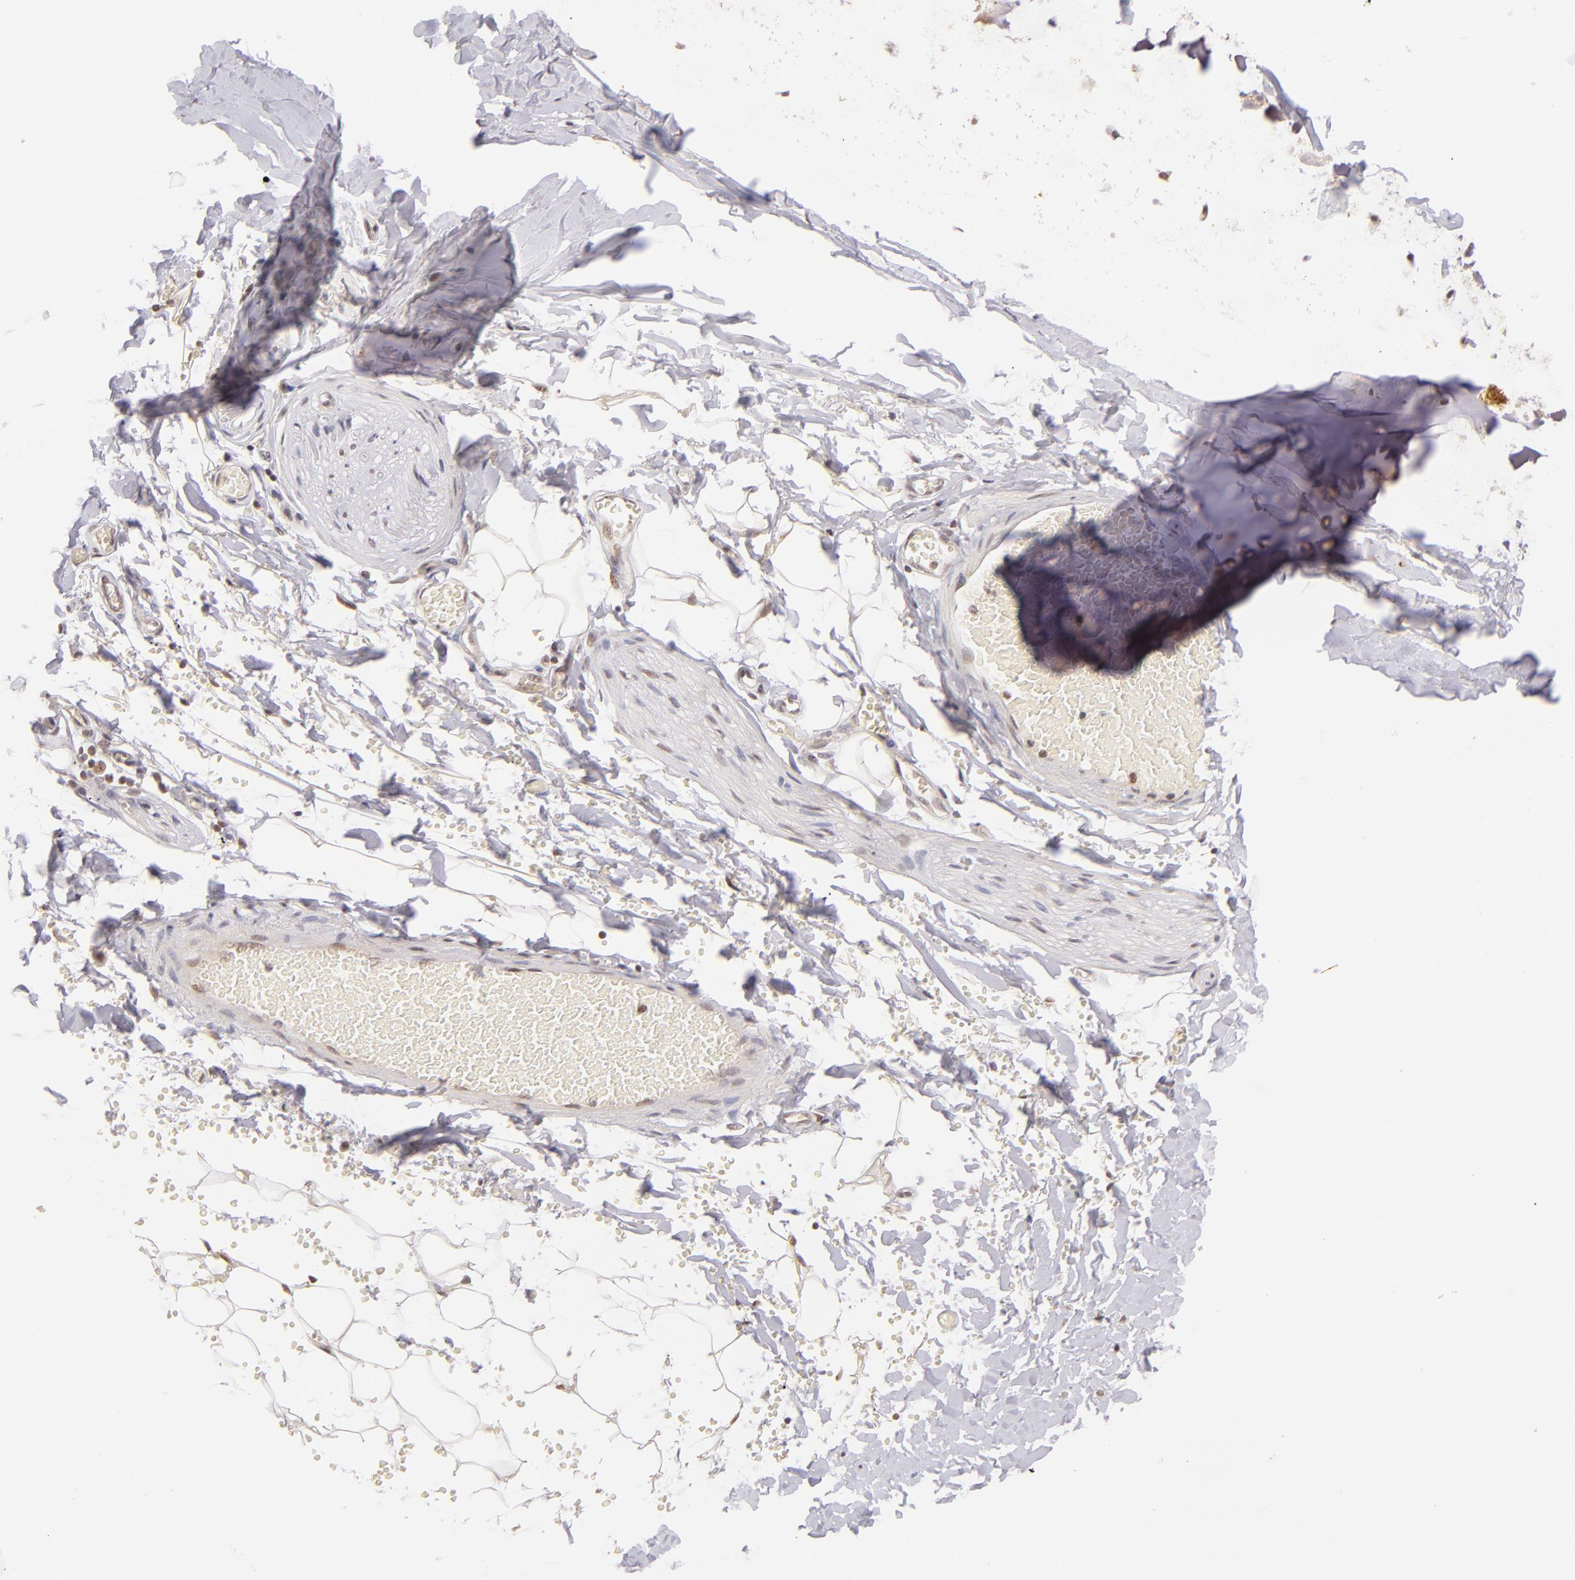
{"staining": {"intensity": "moderate", "quantity": ">75%", "location": "cytoplasmic/membranous"}, "tissue": "adipose tissue", "cell_type": "Adipocytes", "image_type": "normal", "snomed": [{"axis": "morphology", "description": "Normal tissue, NOS"}, {"axis": "topography", "description": "Bronchus"}, {"axis": "topography", "description": "Lung"}], "caption": "IHC staining of normal adipose tissue, which shows medium levels of moderate cytoplasmic/membranous staining in approximately >75% of adipocytes indicating moderate cytoplasmic/membranous protein positivity. The staining was performed using DAB (3,3'-diaminobenzidine) (brown) for protein detection and nuclei were counterstained in hematoxylin (blue).", "gene": "RARB", "patient": {"sex": "female", "age": 56}}